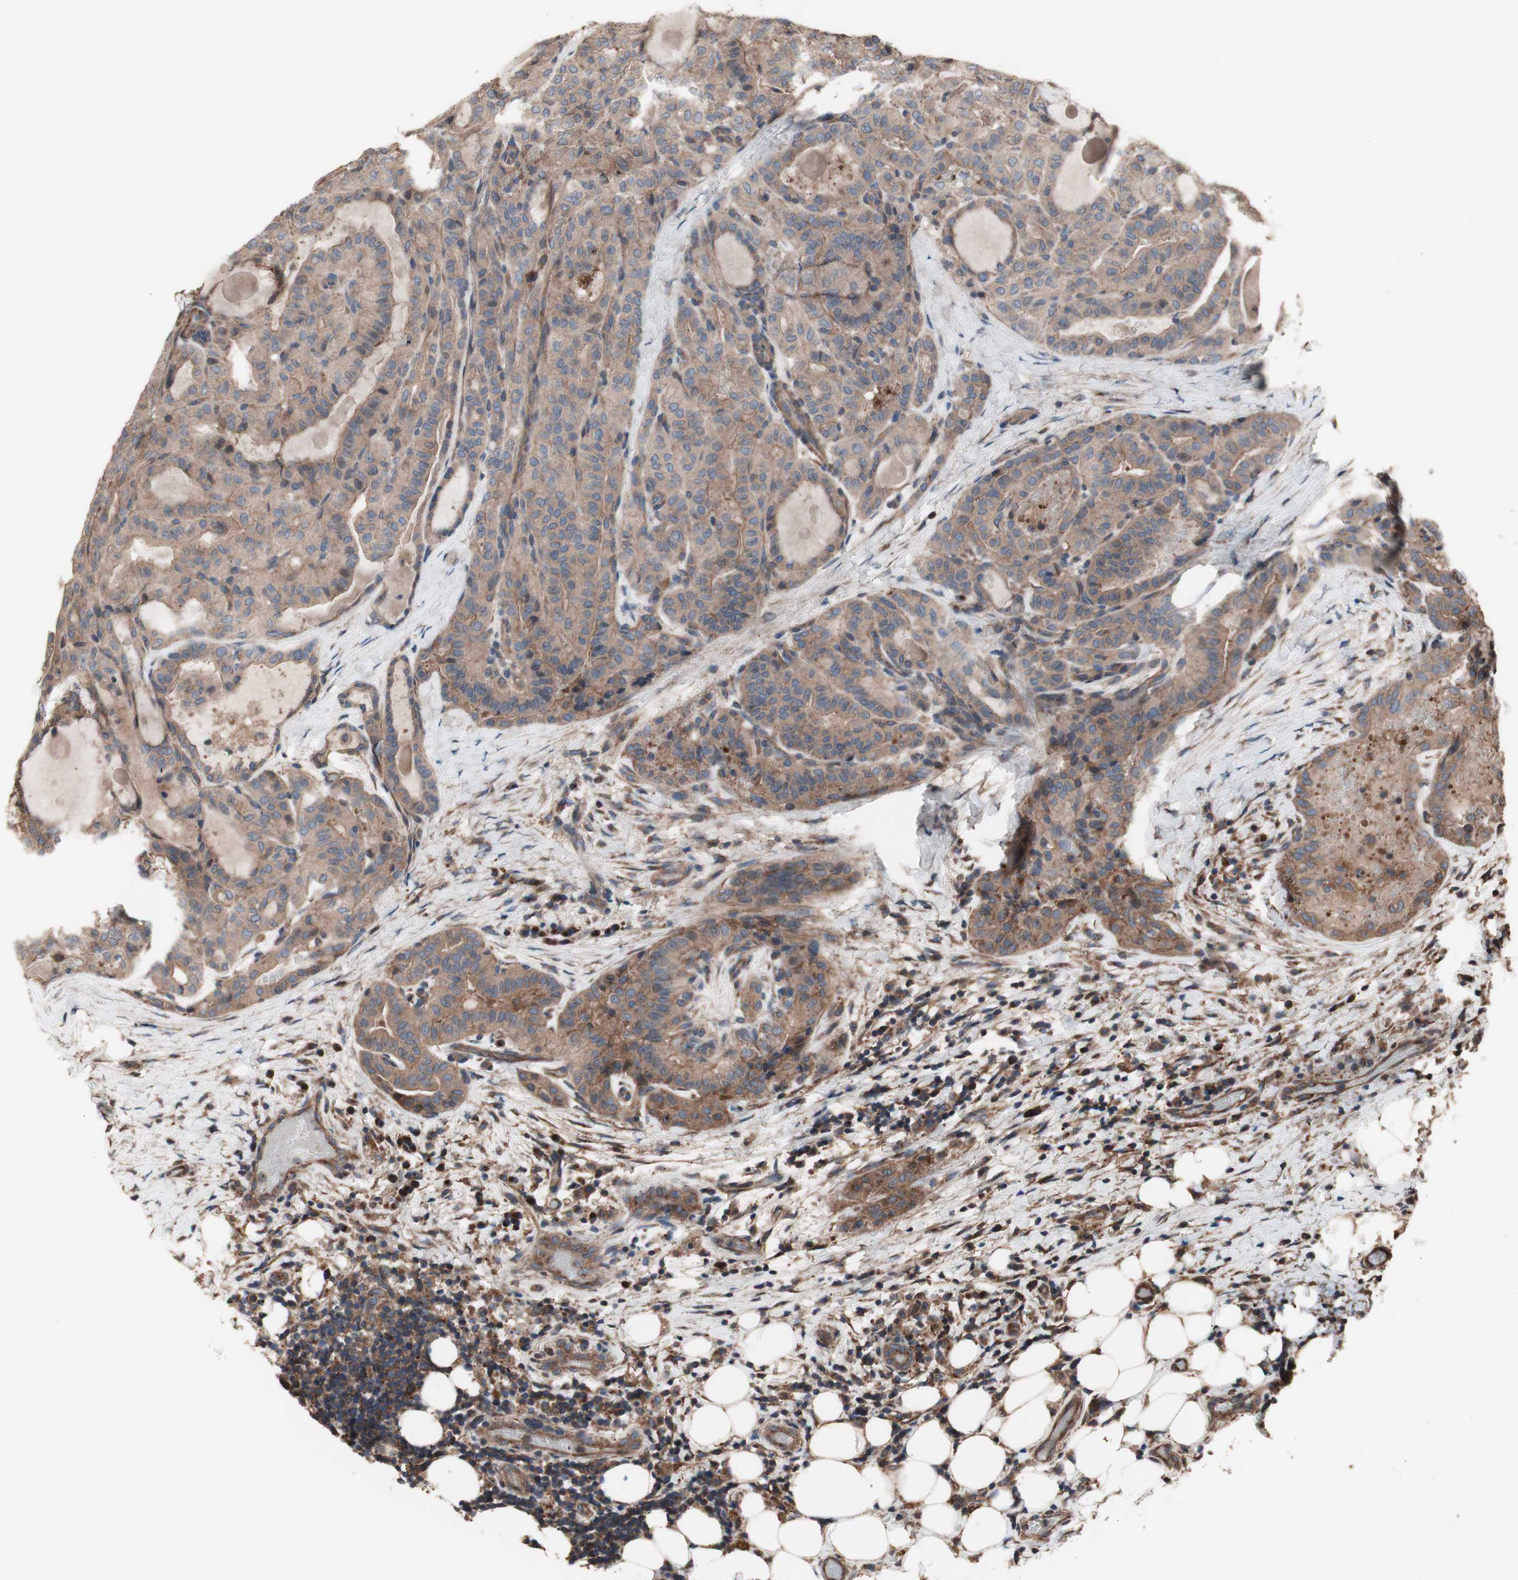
{"staining": {"intensity": "moderate", "quantity": ">75%", "location": "cytoplasmic/membranous"}, "tissue": "thyroid cancer", "cell_type": "Tumor cells", "image_type": "cancer", "snomed": [{"axis": "morphology", "description": "Papillary adenocarcinoma, NOS"}, {"axis": "topography", "description": "Thyroid gland"}], "caption": "Thyroid cancer was stained to show a protein in brown. There is medium levels of moderate cytoplasmic/membranous positivity in approximately >75% of tumor cells.", "gene": "COPB1", "patient": {"sex": "male", "age": 77}}